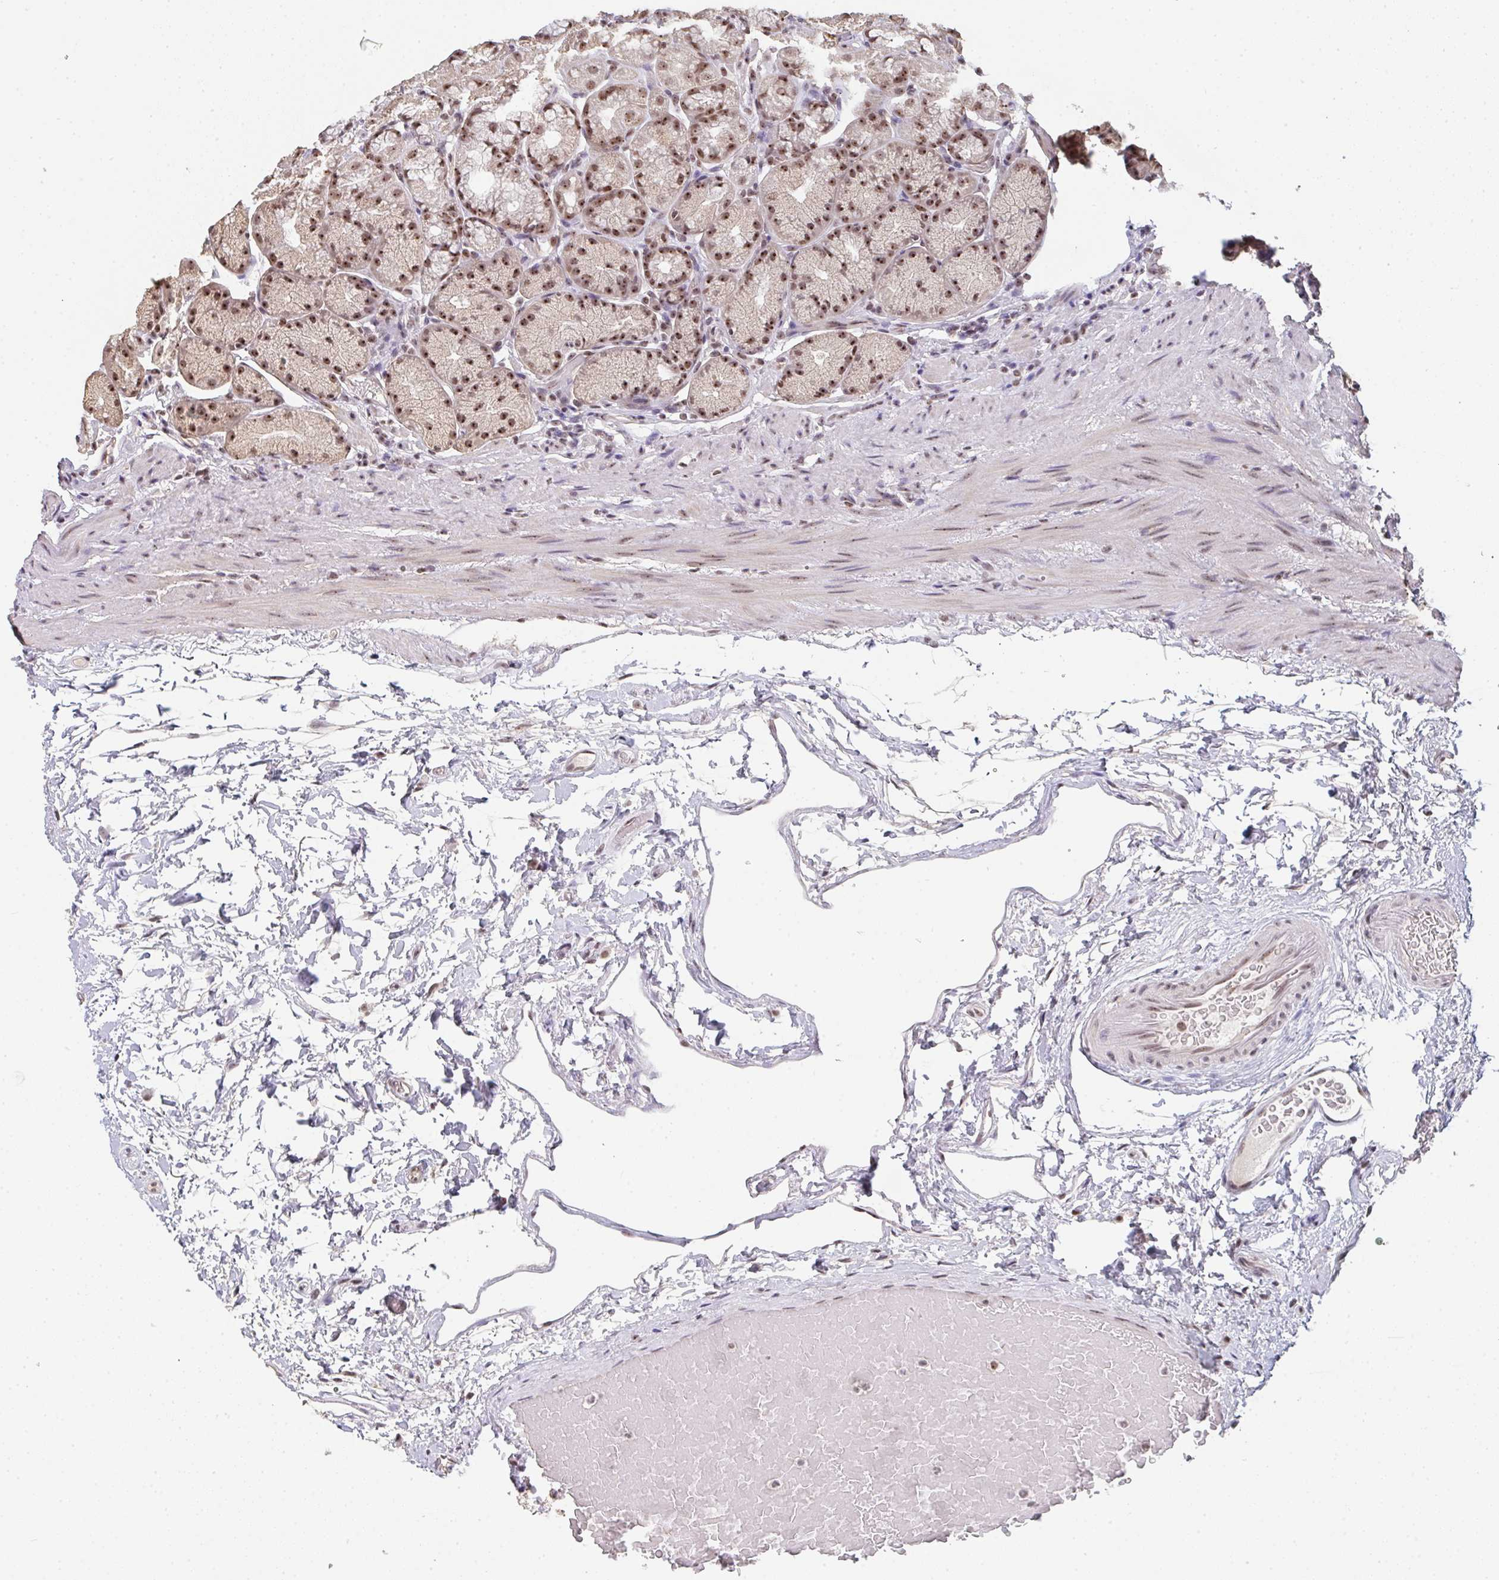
{"staining": {"intensity": "moderate", "quantity": ">75%", "location": "nuclear"}, "tissue": "stomach", "cell_type": "Glandular cells", "image_type": "normal", "snomed": [{"axis": "morphology", "description": "Normal tissue, NOS"}, {"axis": "topography", "description": "Stomach, lower"}], "caption": "This is a micrograph of IHC staining of normal stomach, which shows moderate positivity in the nuclear of glandular cells.", "gene": "DKC1", "patient": {"sex": "male", "age": 67}}